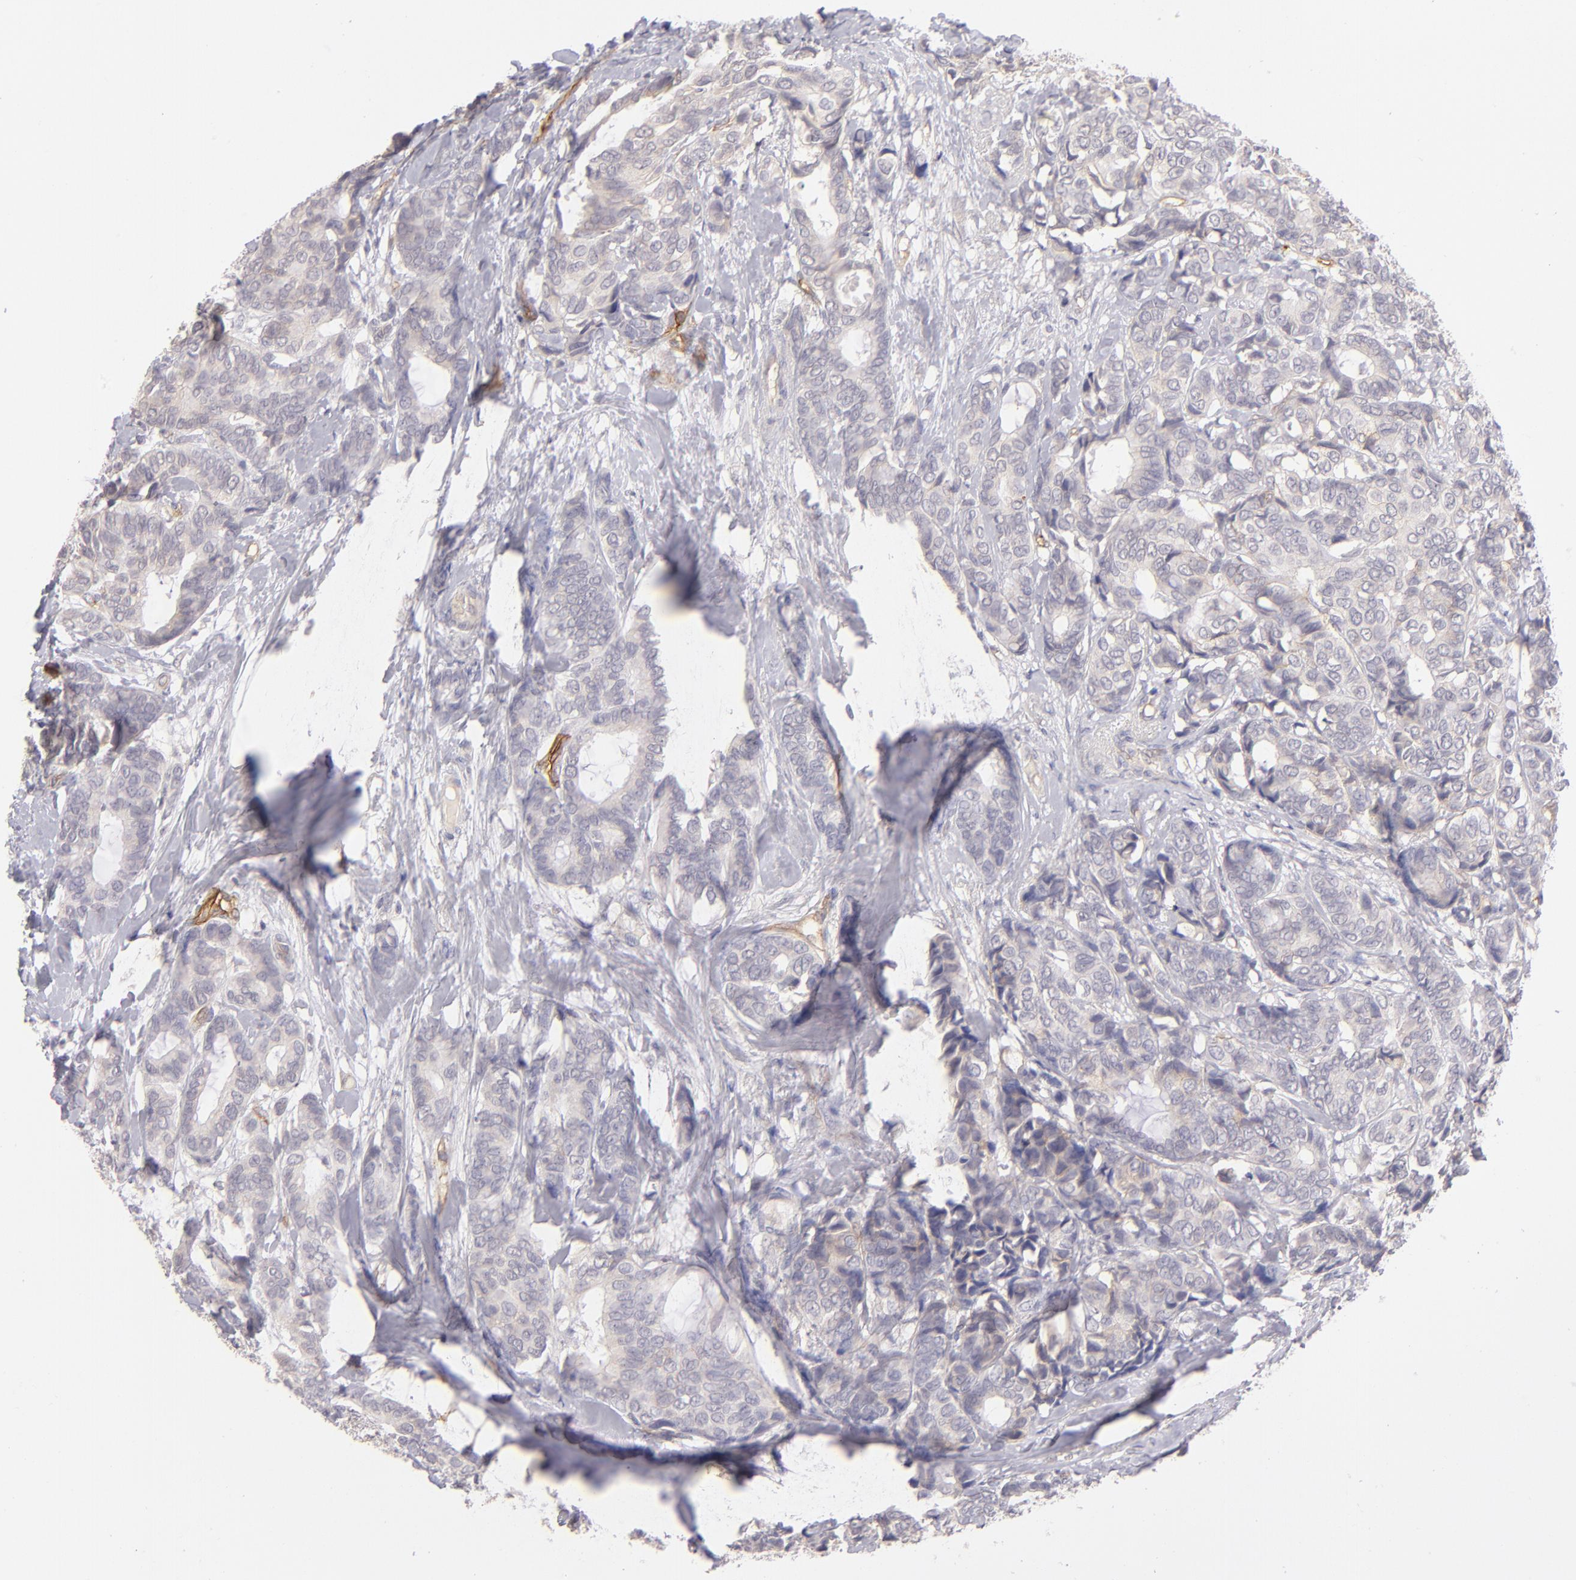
{"staining": {"intensity": "weak", "quantity": "25%-75%", "location": "cytoplasmic/membranous"}, "tissue": "breast cancer", "cell_type": "Tumor cells", "image_type": "cancer", "snomed": [{"axis": "morphology", "description": "Duct carcinoma"}, {"axis": "topography", "description": "Breast"}], "caption": "Tumor cells display low levels of weak cytoplasmic/membranous staining in about 25%-75% of cells in breast cancer.", "gene": "THBD", "patient": {"sex": "female", "age": 87}}